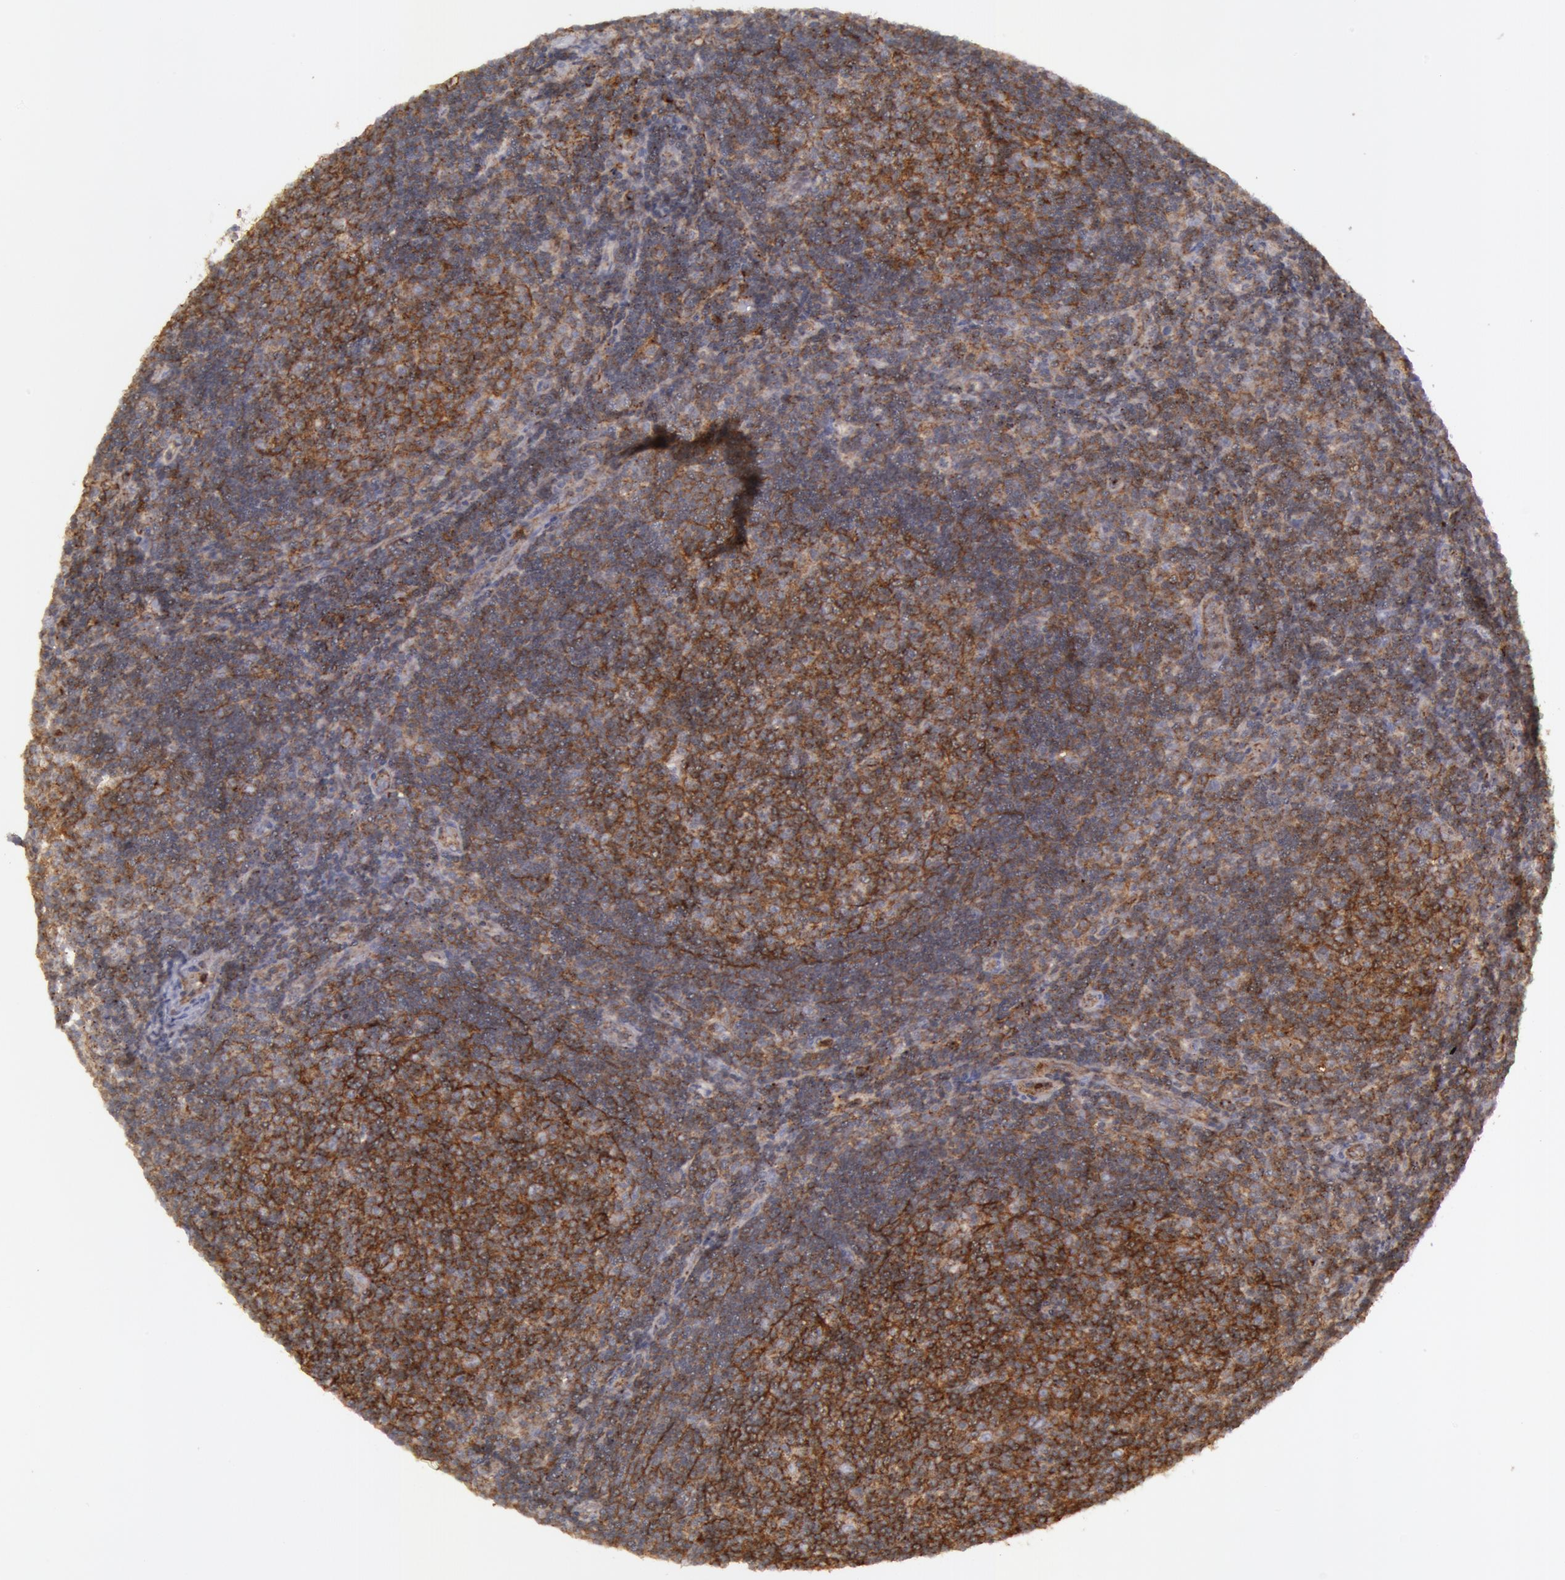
{"staining": {"intensity": "moderate", "quantity": ">75%", "location": "cytoplasmic/membranous"}, "tissue": "lymphoma", "cell_type": "Tumor cells", "image_type": "cancer", "snomed": [{"axis": "morphology", "description": "Malignant lymphoma, non-Hodgkin's type, Low grade"}, {"axis": "topography", "description": "Lymph node"}], "caption": "This image shows IHC staining of low-grade malignant lymphoma, non-Hodgkin's type, with medium moderate cytoplasmic/membranous expression in about >75% of tumor cells.", "gene": "FLOT2", "patient": {"sex": "male", "age": 49}}